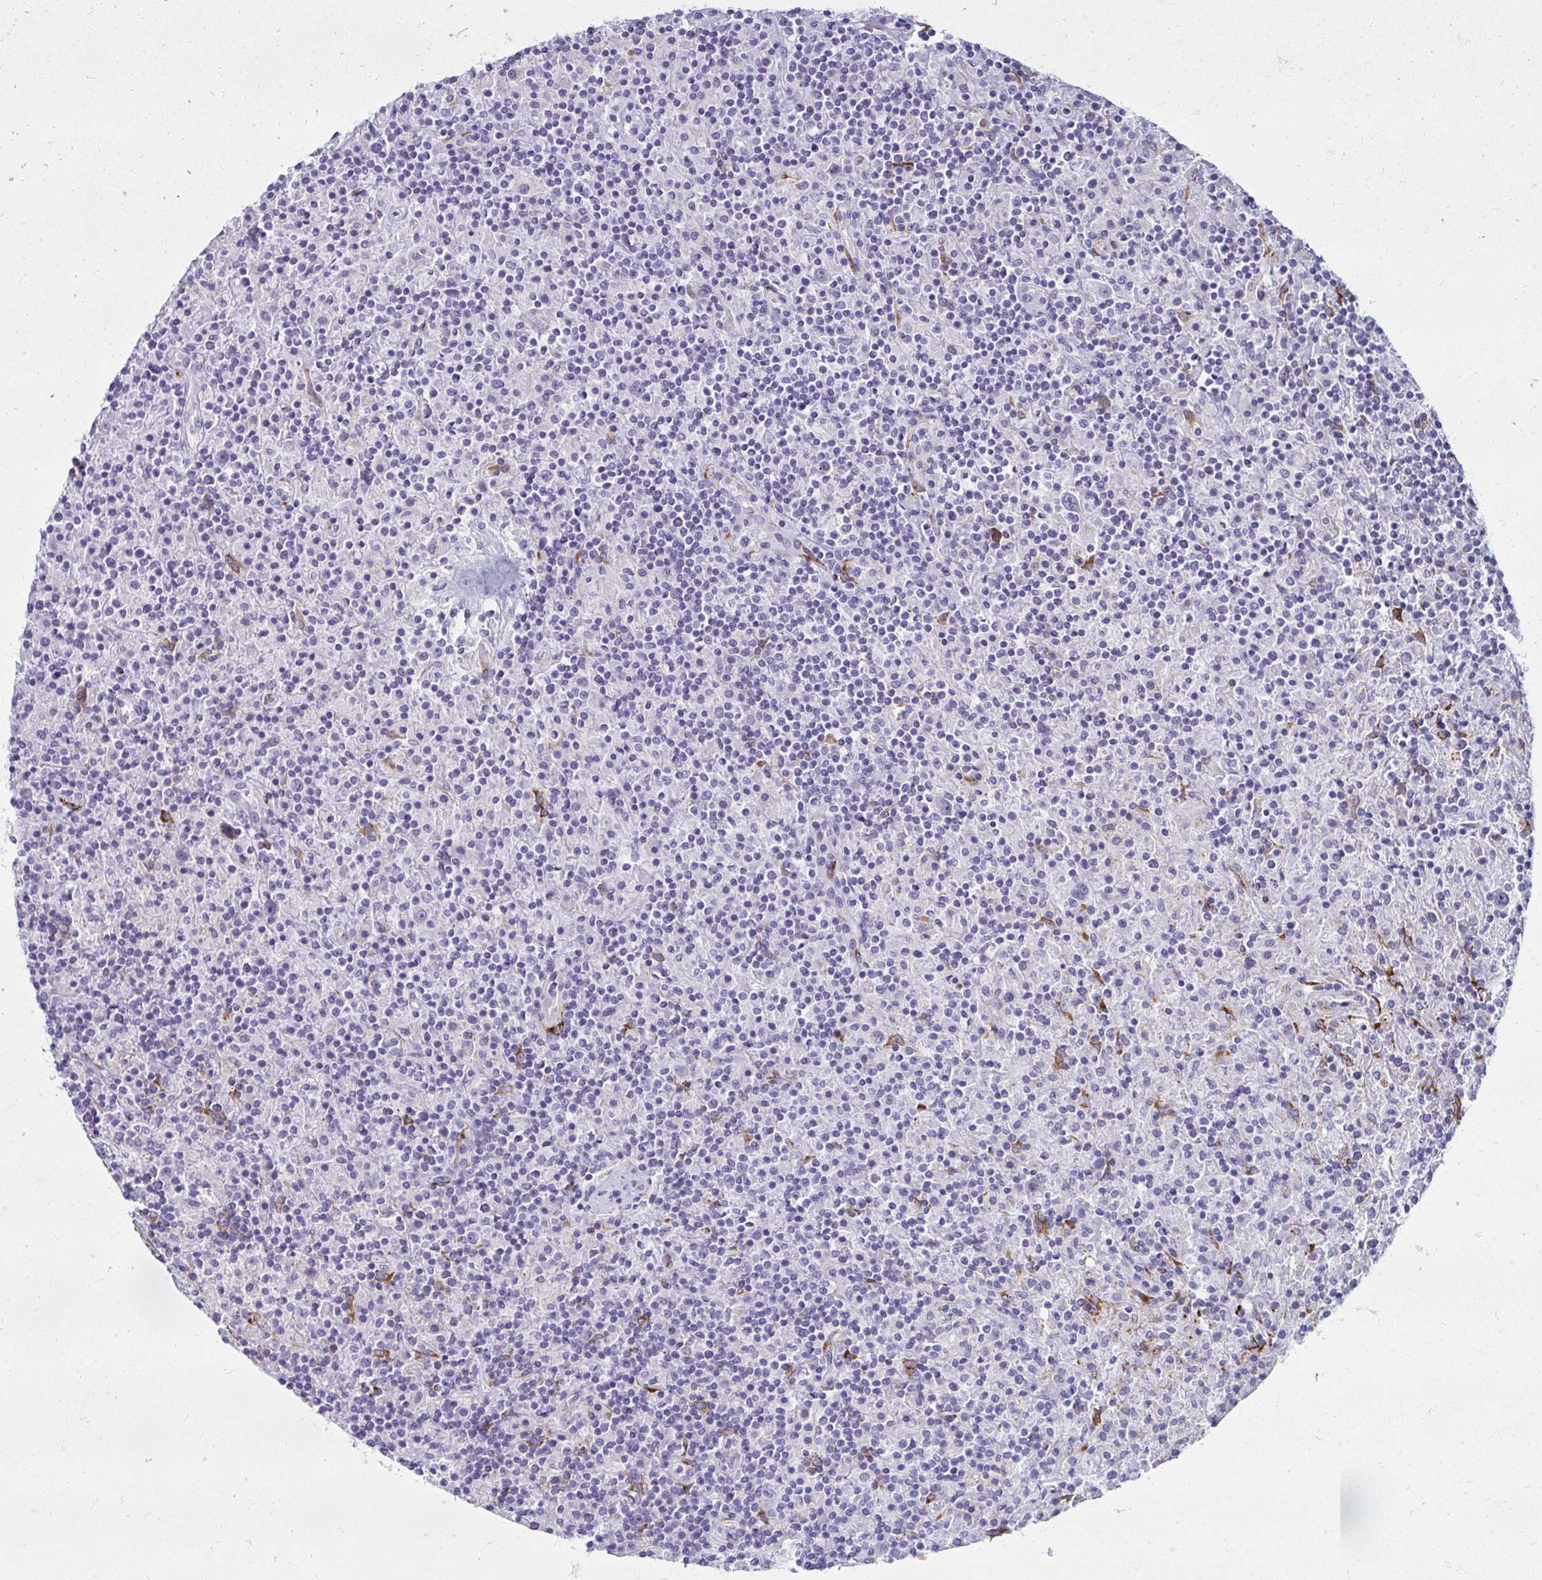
{"staining": {"intensity": "negative", "quantity": "none", "location": "none"}, "tissue": "lymphoma", "cell_type": "Tumor cells", "image_type": "cancer", "snomed": [{"axis": "morphology", "description": "Hodgkin's disease, NOS"}, {"axis": "topography", "description": "Lymph node"}], "caption": "An immunohistochemistry micrograph of lymphoma is shown. There is no staining in tumor cells of lymphoma.", "gene": "ANKRD62", "patient": {"sex": "male", "age": 70}}